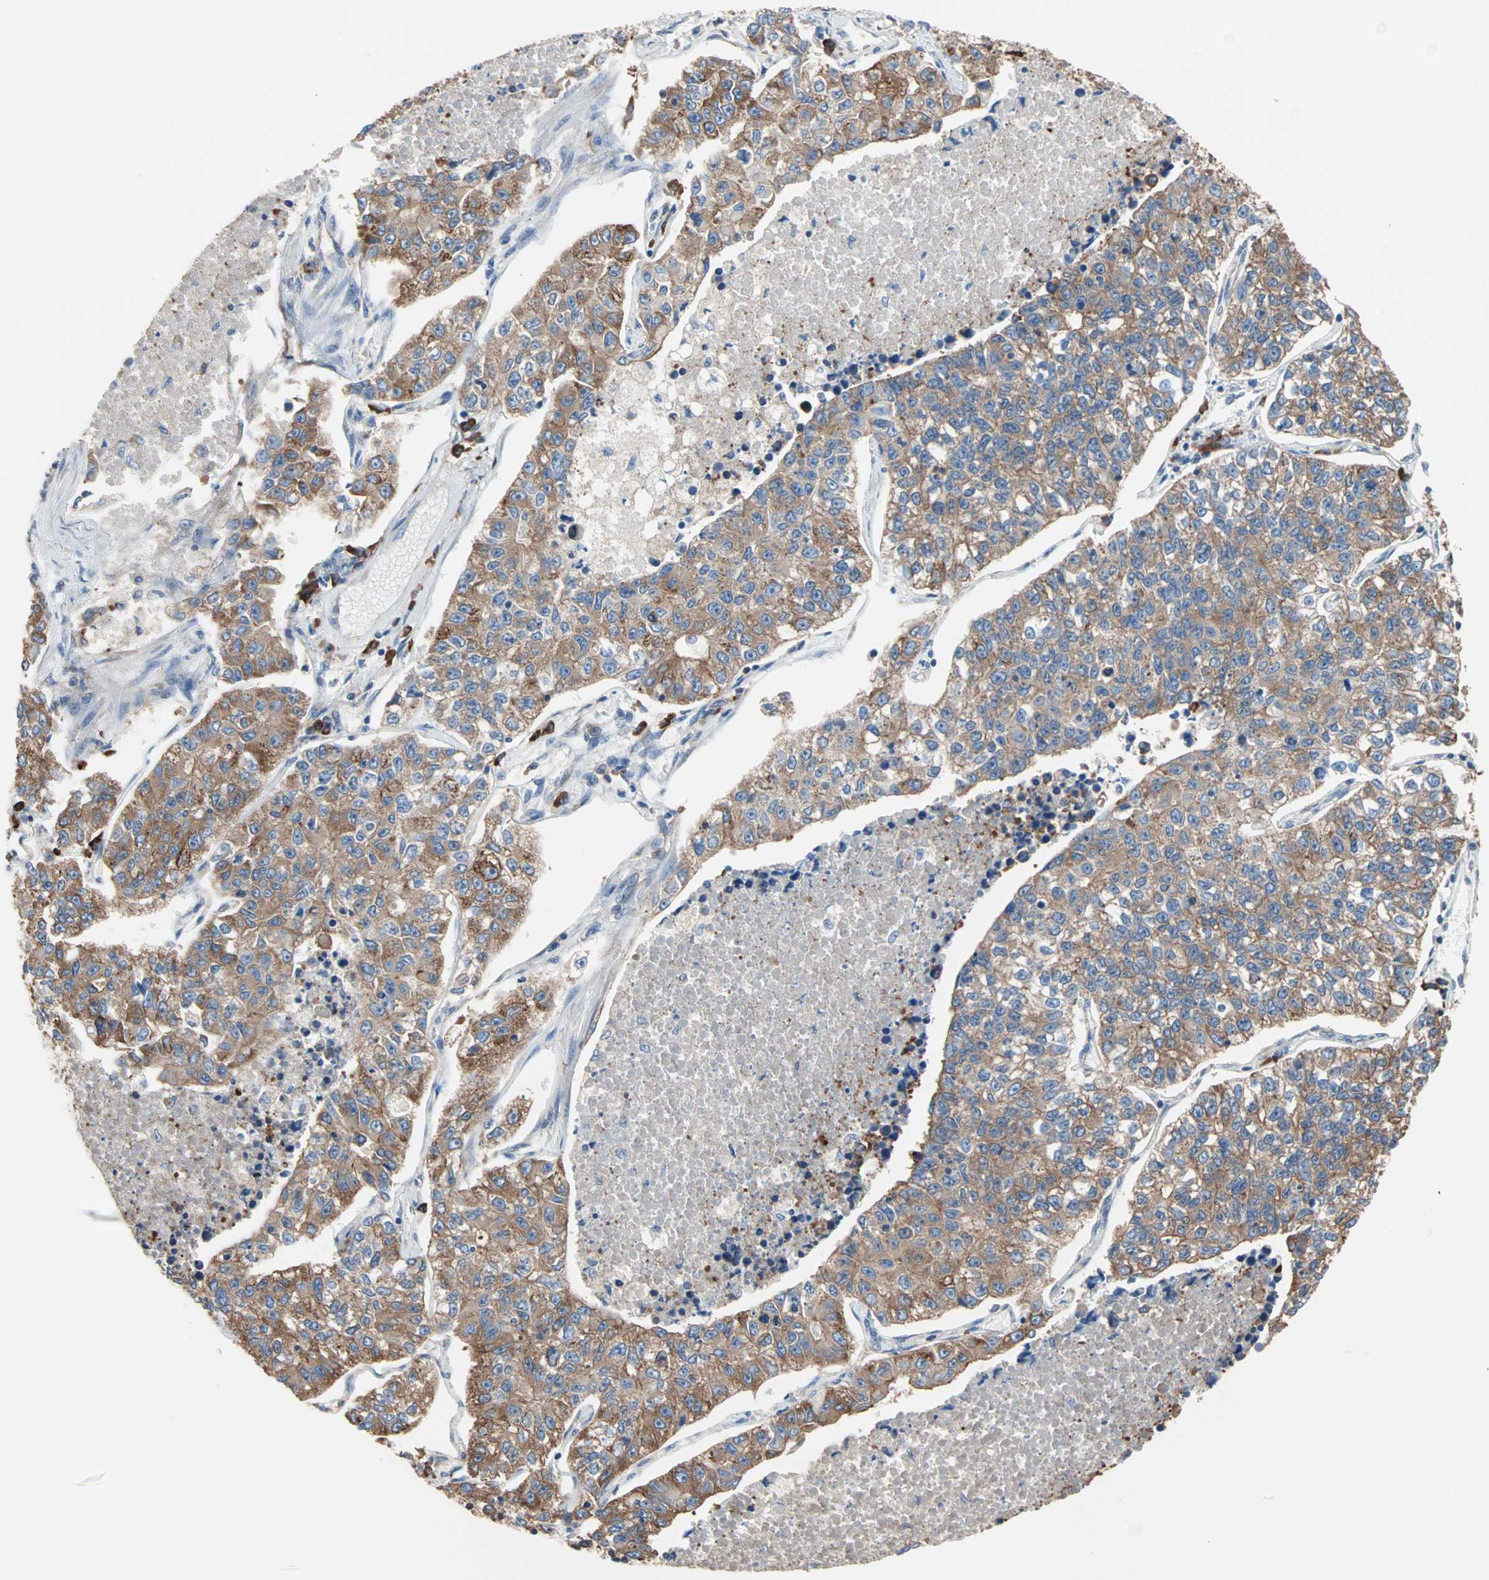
{"staining": {"intensity": "moderate", "quantity": ">75%", "location": "cytoplasmic/membranous"}, "tissue": "lung cancer", "cell_type": "Tumor cells", "image_type": "cancer", "snomed": [{"axis": "morphology", "description": "Adenocarcinoma, NOS"}, {"axis": "topography", "description": "Lung"}], "caption": "Lung cancer (adenocarcinoma) was stained to show a protein in brown. There is medium levels of moderate cytoplasmic/membranous staining in approximately >75% of tumor cells. Nuclei are stained in blue.", "gene": "EEF2", "patient": {"sex": "male", "age": 49}}